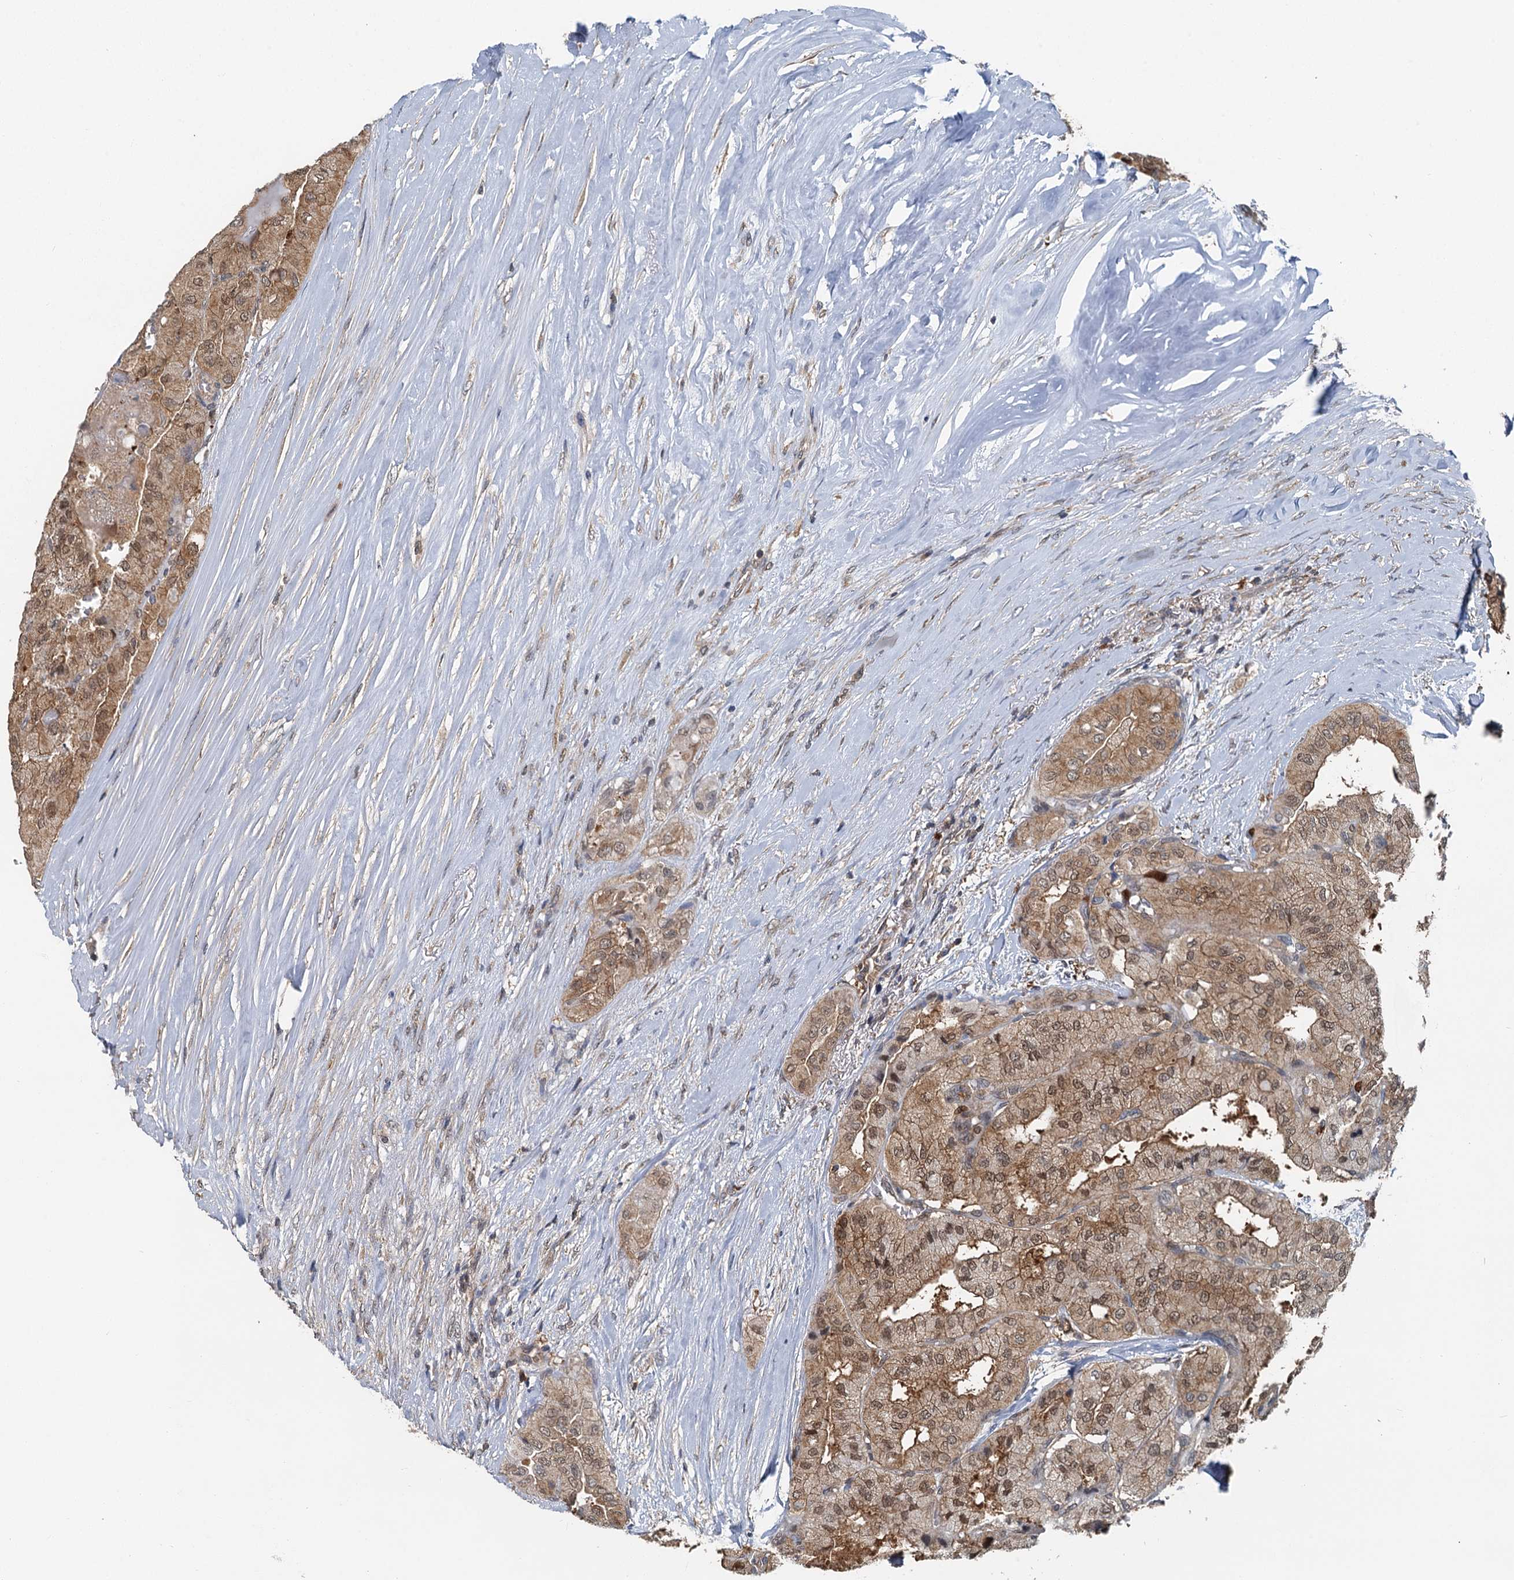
{"staining": {"intensity": "moderate", "quantity": ">75%", "location": "cytoplasmic/membranous,nuclear"}, "tissue": "thyroid cancer", "cell_type": "Tumor cells", "image_type": "cancer", "snomed": [{"axis": "morphology", "description": "Papillary adenocarcinoma, NOS"}, {"axis": "topography", "description": "Thyroid gland"}], "caption": "A photomicrograph of thyroid cancer stained for a protein shows moderate cytoplasmic/membranous and nuclear brown staining in tumor cells.", "gene": "GPI", "patient": {"sex": "female", "age": 59}}